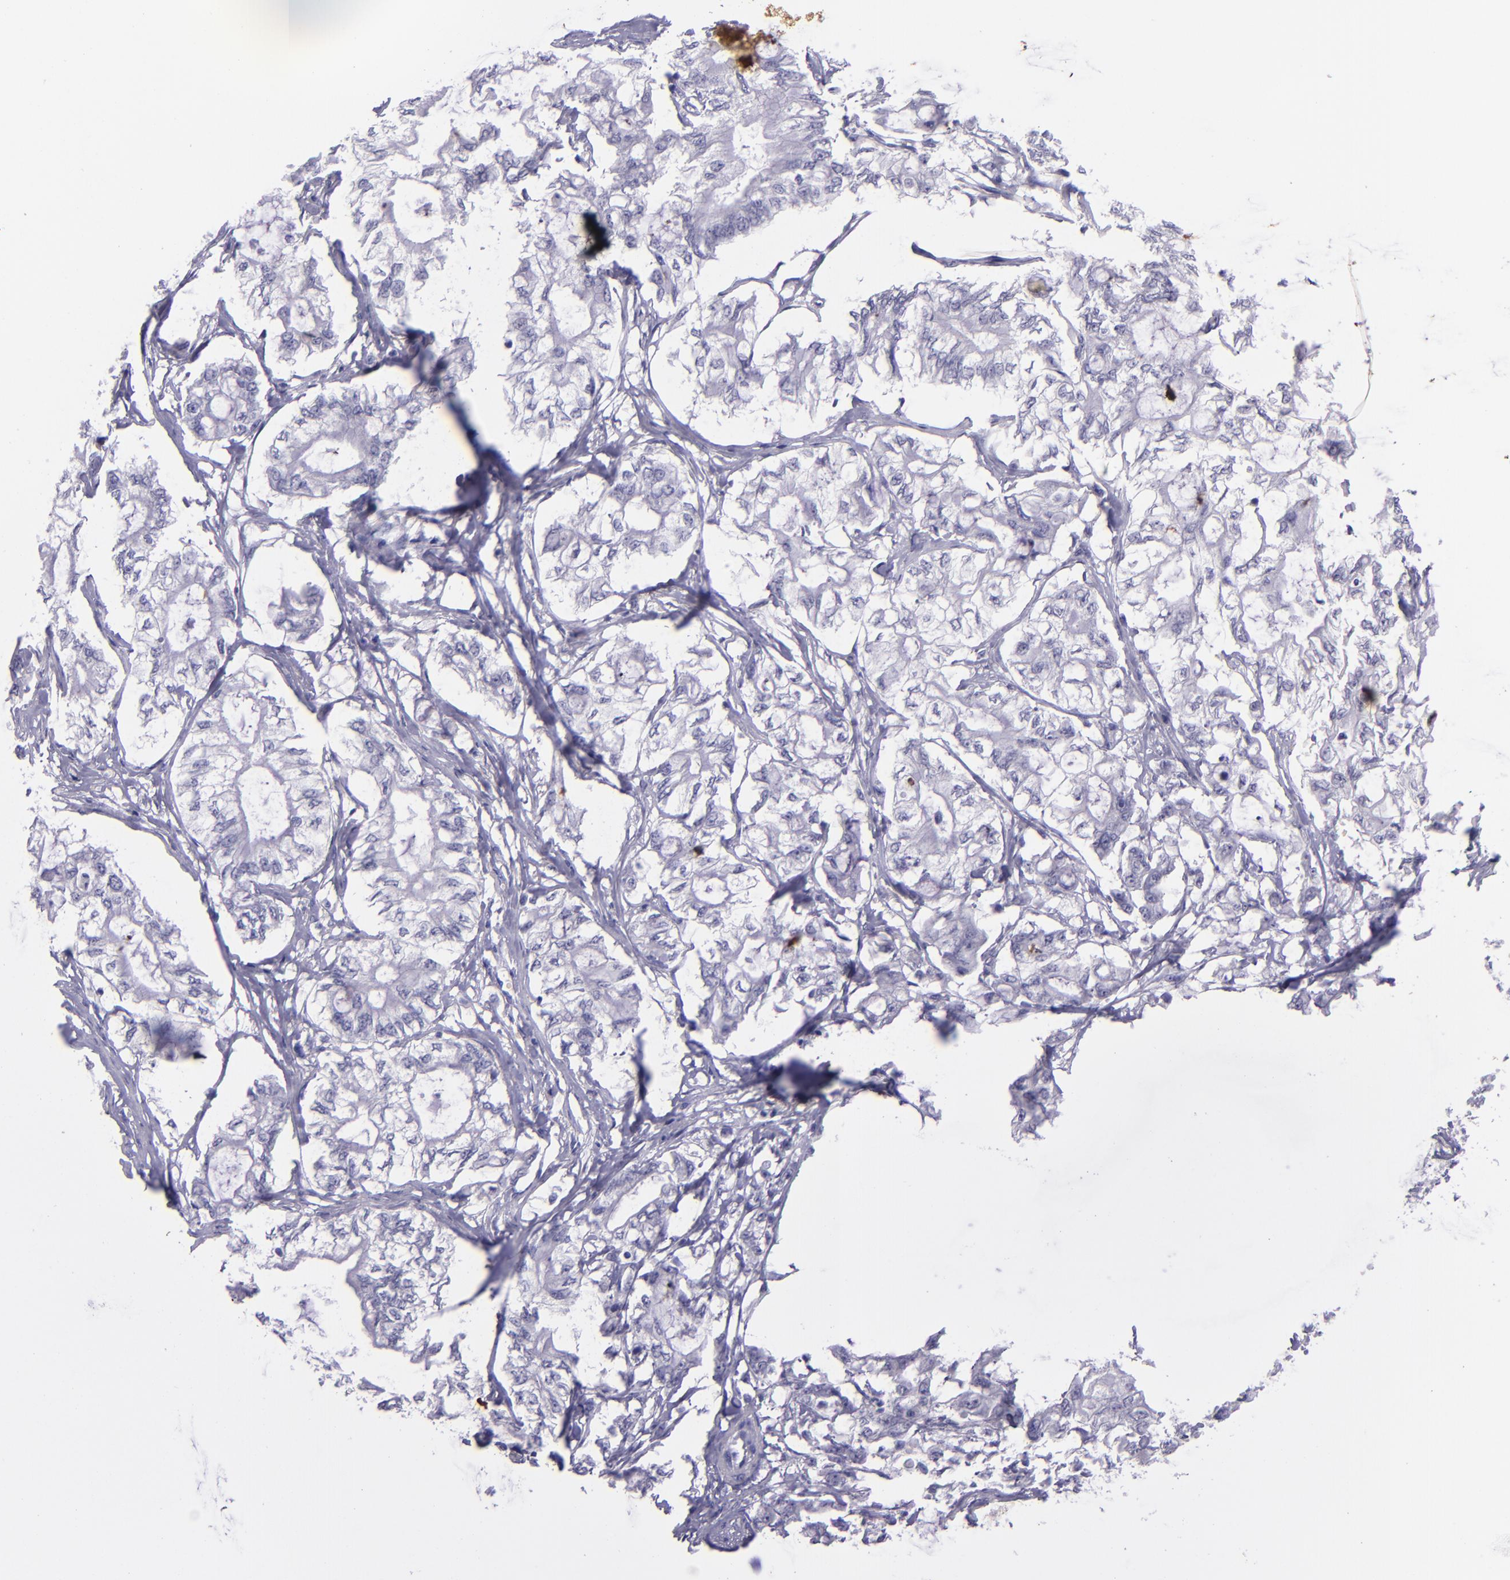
{"staining": {"intensity": "negative", "quantity": "none", "location": "none"}, "tissue": "pancreatic cancer", "cell_type": "Tumor cells", "image_type": "cancer", "snomed": [{"axis": "morphology", "description": "Adenocarcinoma, NOS"}, {"axis": "topography", "description": "Pancreas"}], "caption": "This is an immunohistochemistry photomicrograph of human pancreatic cancer (adenocarcinoma). There is no staining in tumor cells.", "gene": "TNNT3", "patient": {"sex": "male", "age": 79}}